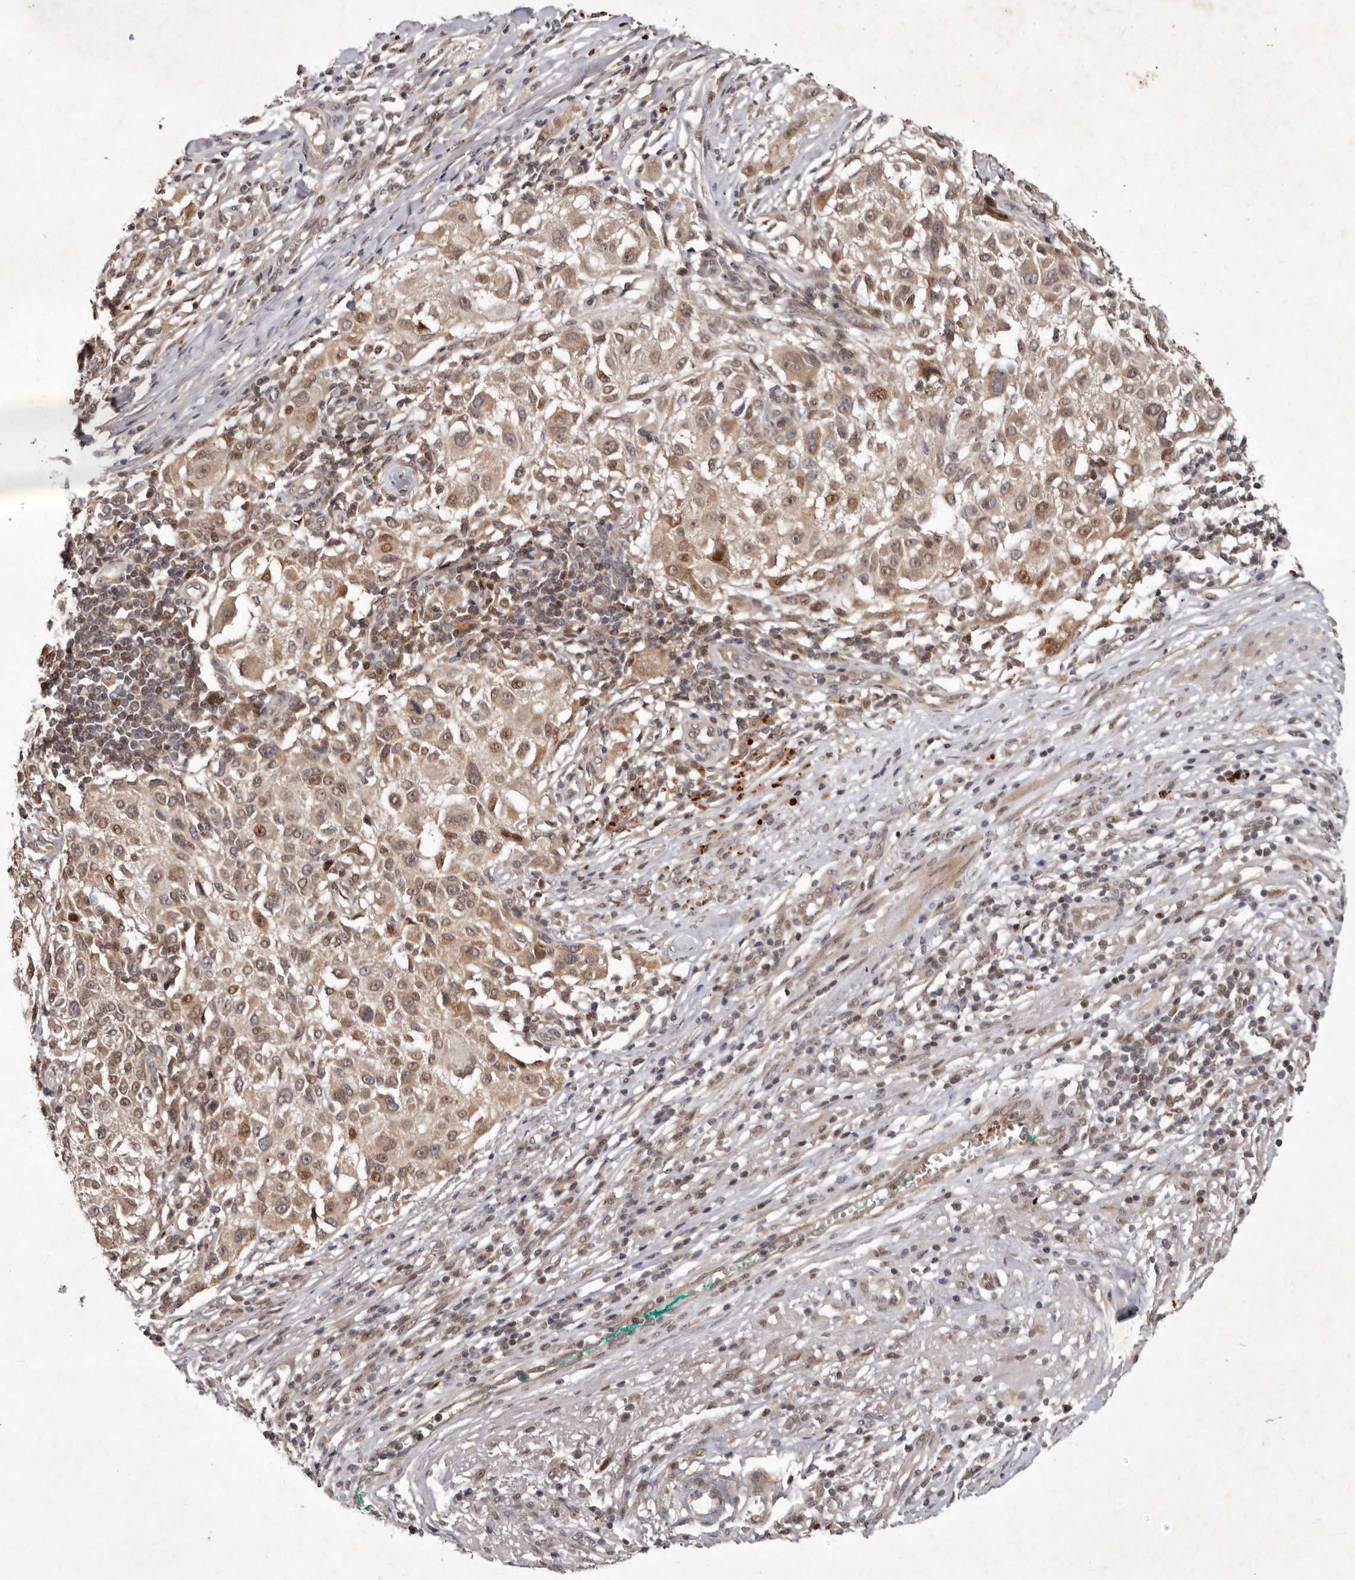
{"staining": {"intensity": "moderate", "quantity": ">75%", "location": "cytoplasmic/membranous,nuclear"}, "tissue": "melanoma", "cell_type": "Tumor cells", "image_type": "cancer", "snomed": [{"axis": "morphology", "description": "Necrosis, NOS"}, {"axis": "morphology", "description": "Malignant melanoma, NOS"}, {"axis": "topography", "description": "Skin"}], "caption": "Immunohistochemistry photomicrograph of neoplastic tissue: human malignant melanoma stained using immunohistochemistry displays medium levels of moderate protein expression localized specifically in the cytoplasmic/membranous and nuclear of tumor cells, appearing as a cytoplasmic/membranous and nuclear brown color.", "gene": "ABL1", "patient": {"sex": "female", "age": 87}}